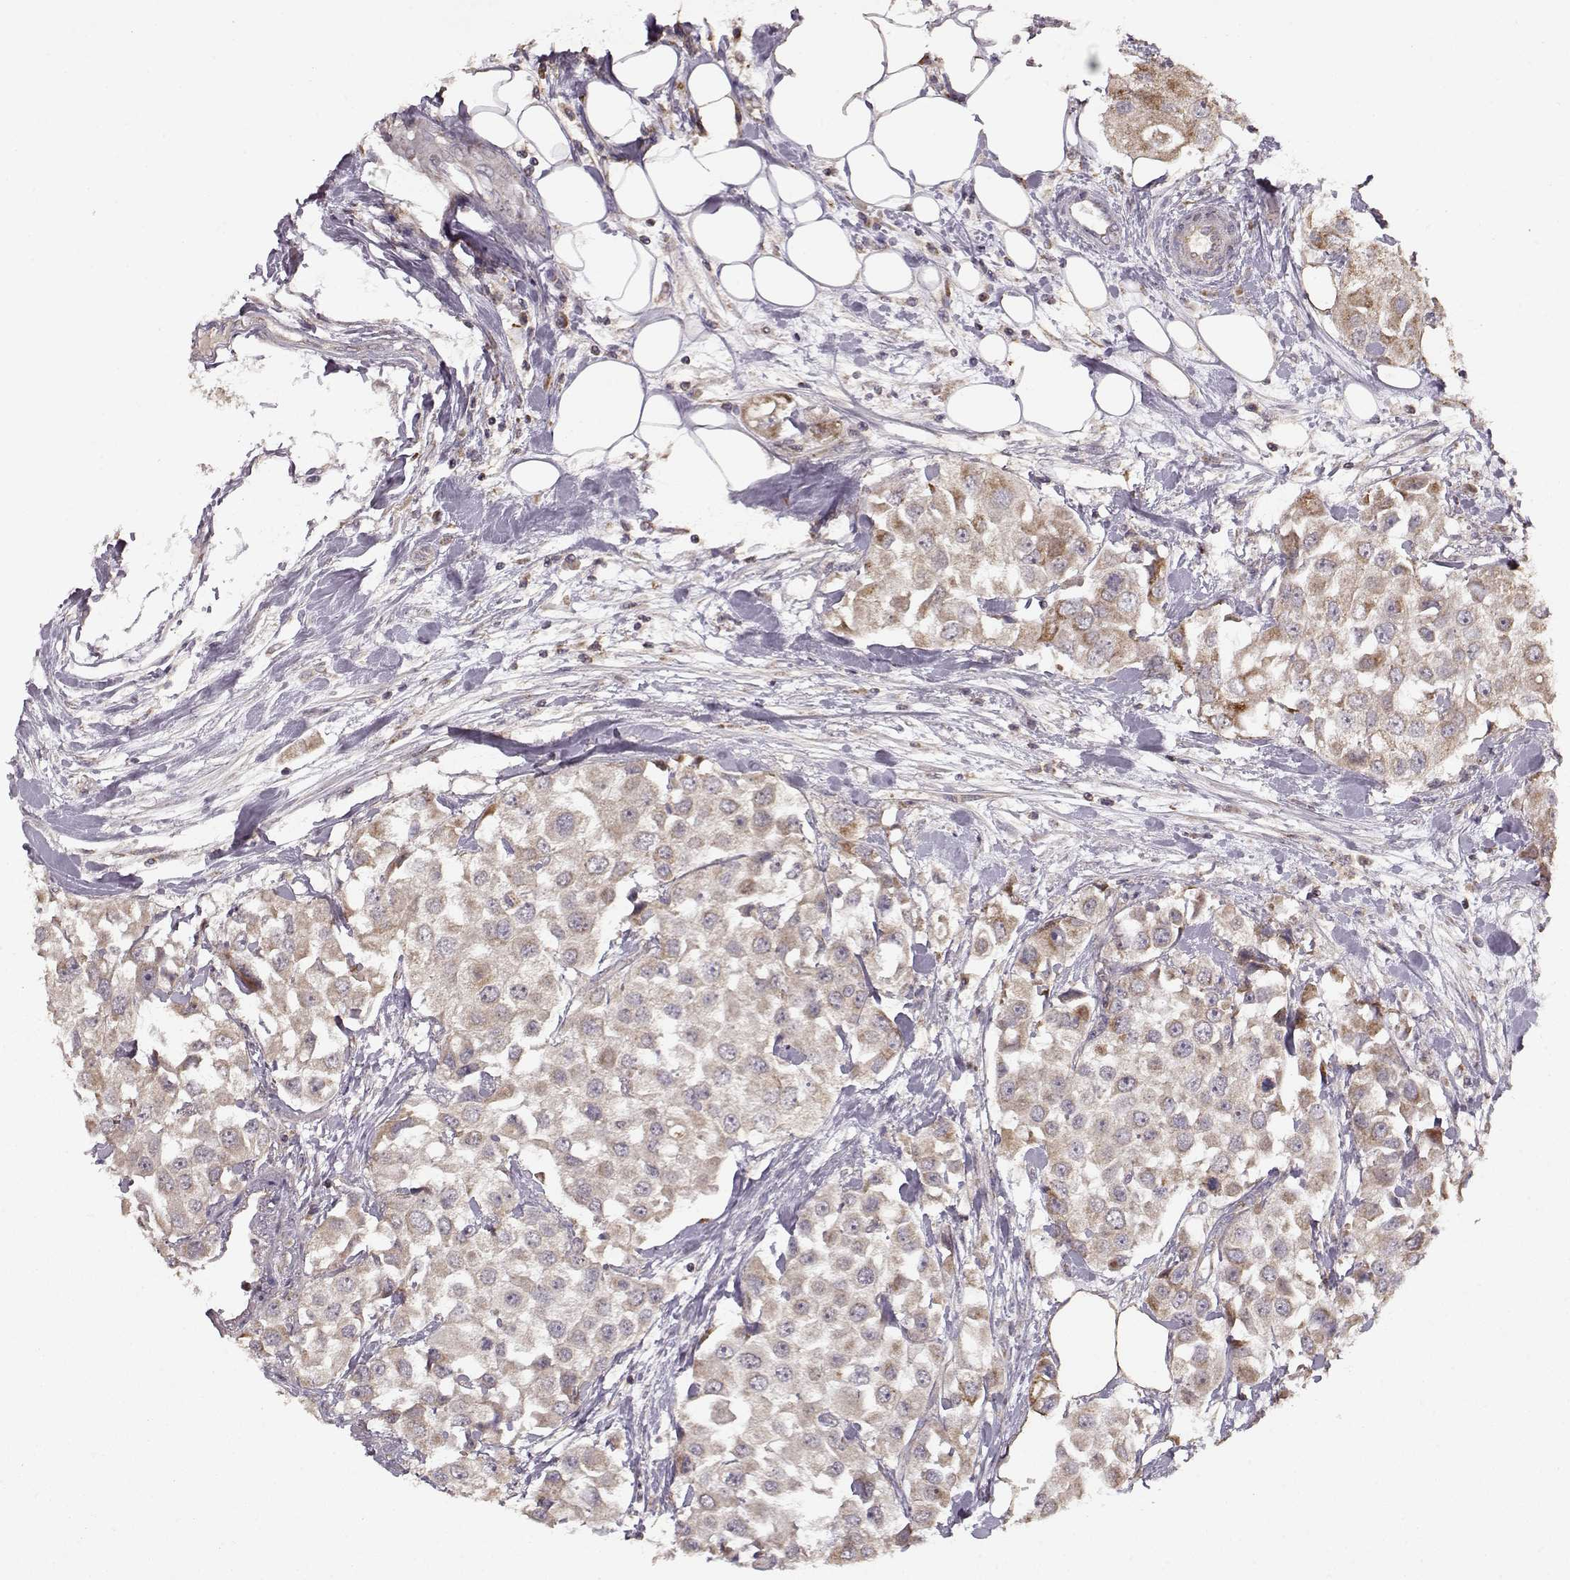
{"staining": {"intensity": "moderate", "quantity": ">75%", "location": "cytoplasmic/membranous"}, "tissue": "urothelial cancer", "cell_type": "Tumor cells", "image_type": "cancer", "snomed": [{"axis": "morphology", "description": "Urothelial carcinoma, High grade"}, {"axis": "topography", "description": "Urinary bladder"}], "caption": "Urothelial carcinoma (high-grade) tissue reveals moderate cytoplasmic/membranous staining in about >75% of tumor cells", "gene": "CMTM3", "patient": {"sex": "female", "age": 64}}